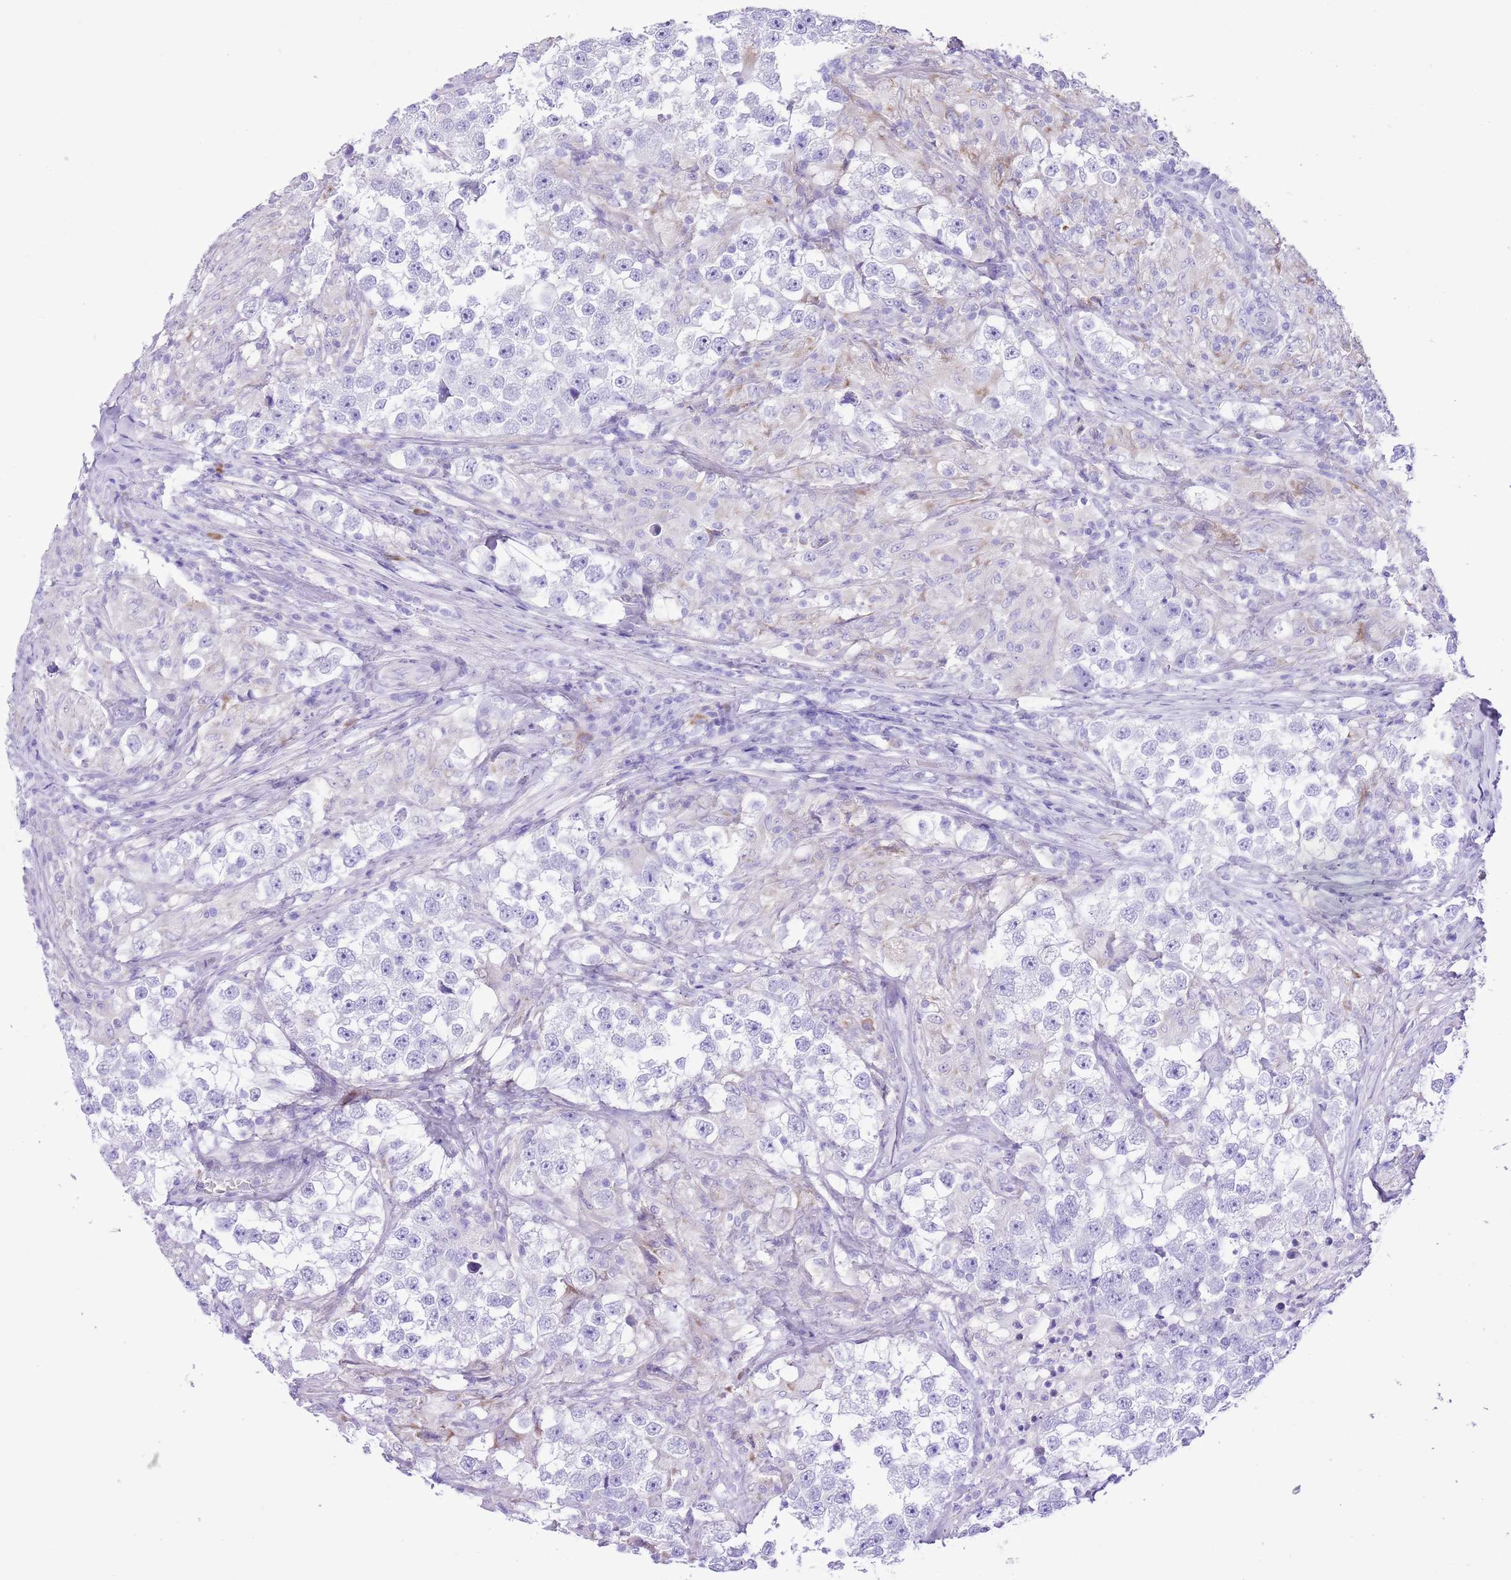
{"staining": {"intensity": "negative", "quantity": "none", "location": "none"}, "tissue": "testis cancer", "cell_type": "Tumor cells", "image_type": "cancer", "snomed": [{"axis": "morphology", "description": "Seminoma, NOS"}, {"axis": "topography", "description": "Testis"}], "caption": "Immunohistochemical staining of human seminoma (testis) displays no significant expression in tumor cells.", "gene": "AAR2", "patient": {"sex": "male", "age": 46}}